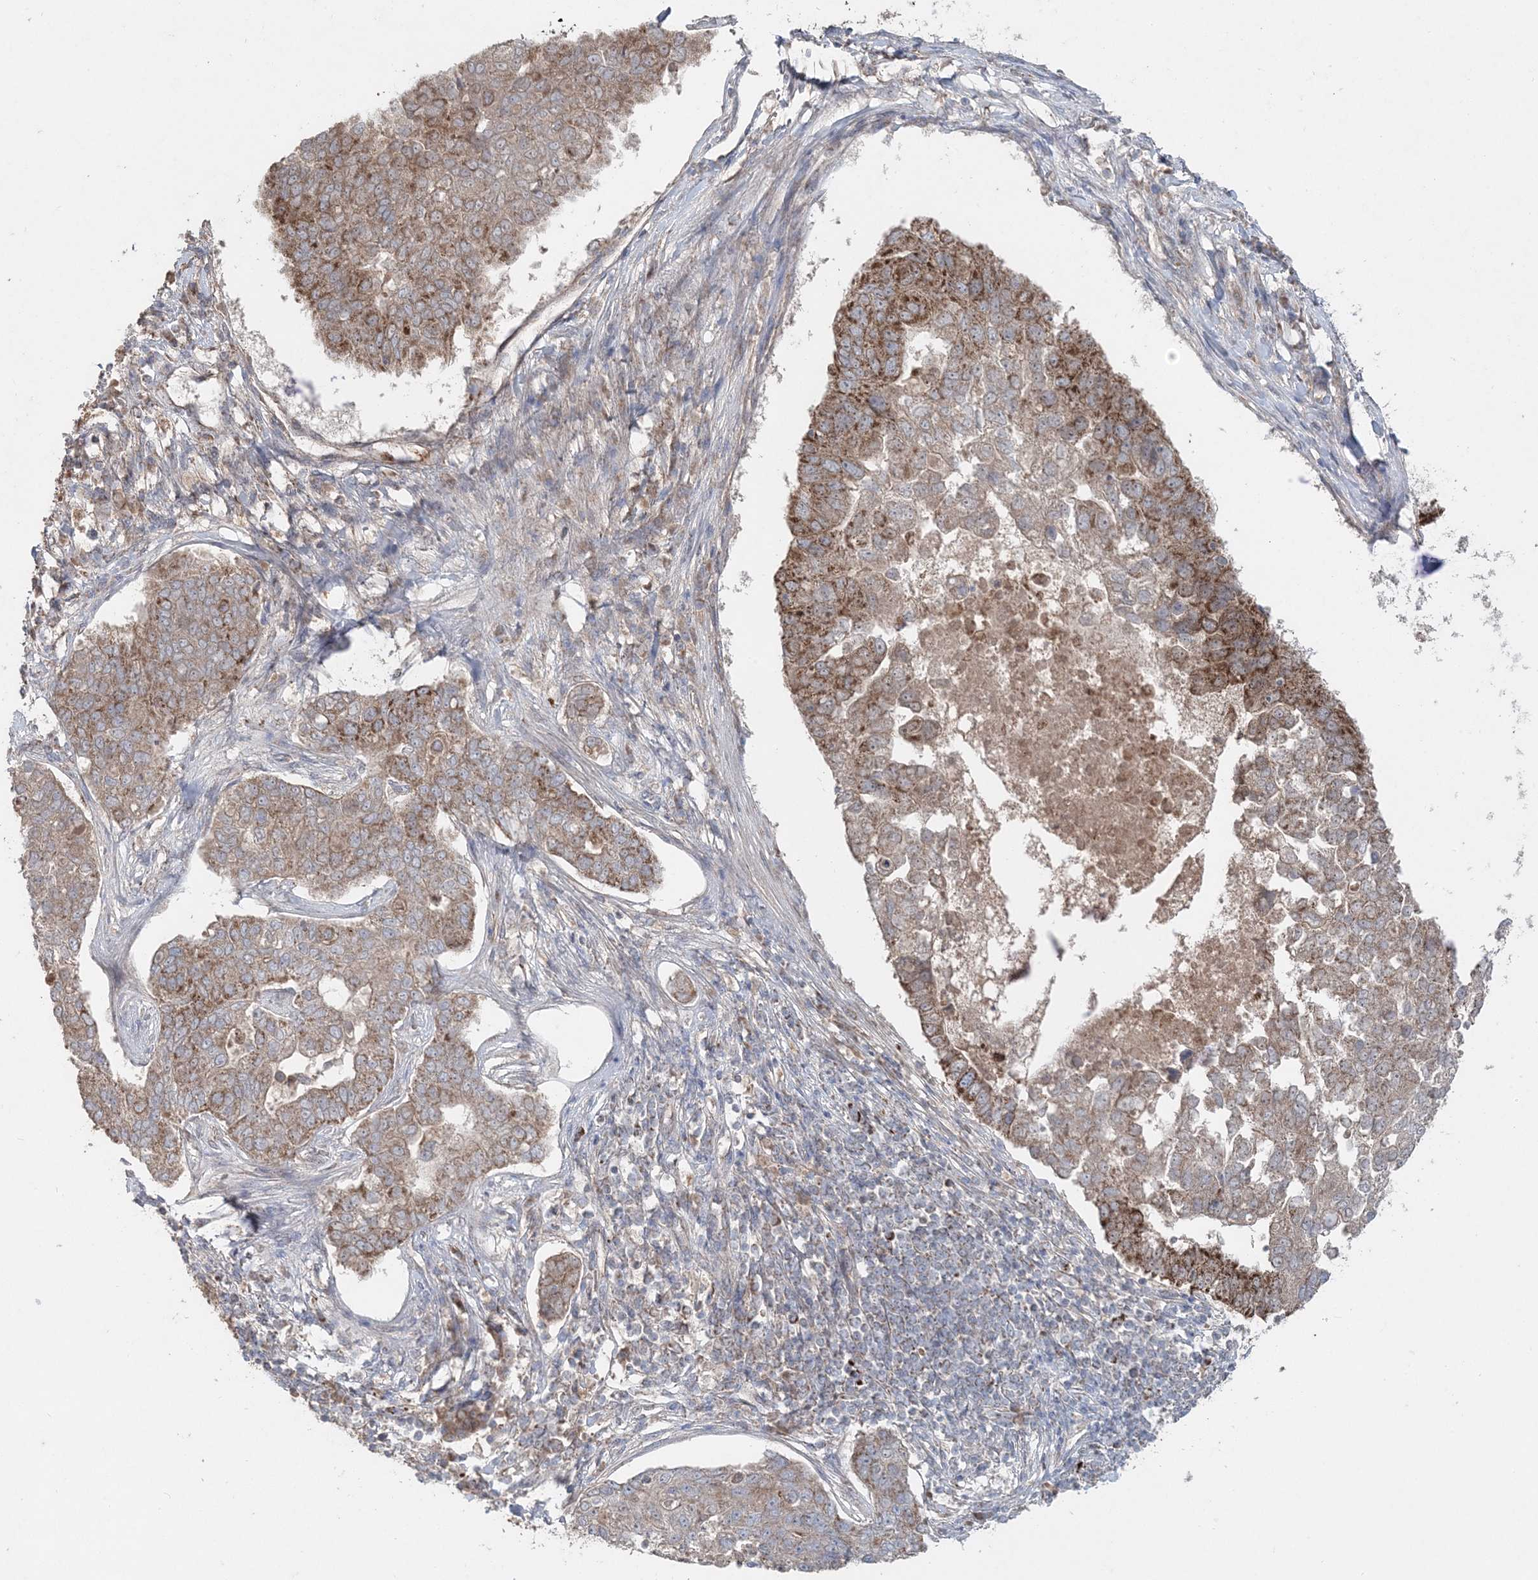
{"staining": {"intensity": "moderate", "quantity": ">75%", "location": "cytoplasmic/membranous"}, "tissue": "pancreatic cancer", "cell_type": "Tumor cells", "image_type": "cancer", "snomed": [{"axis": "morphology", "description": "Adenocarcinoma, NOS"}, {"axis": "topography", "description": "Pancreas"}], "caption": "IHC micrograph of neoplastic tissue: human adenocarcinoma (pancreatic) stained using immunohistochemistry (IHC) displays medium levels of moderate protein expression localized specifically in the cytoplasmic/membranous of tumor cells, appearing as a cytoplasmic/membranous brown color.", "gene": "LRPPRC", "patient": {"sex": "female", "age": 61}}